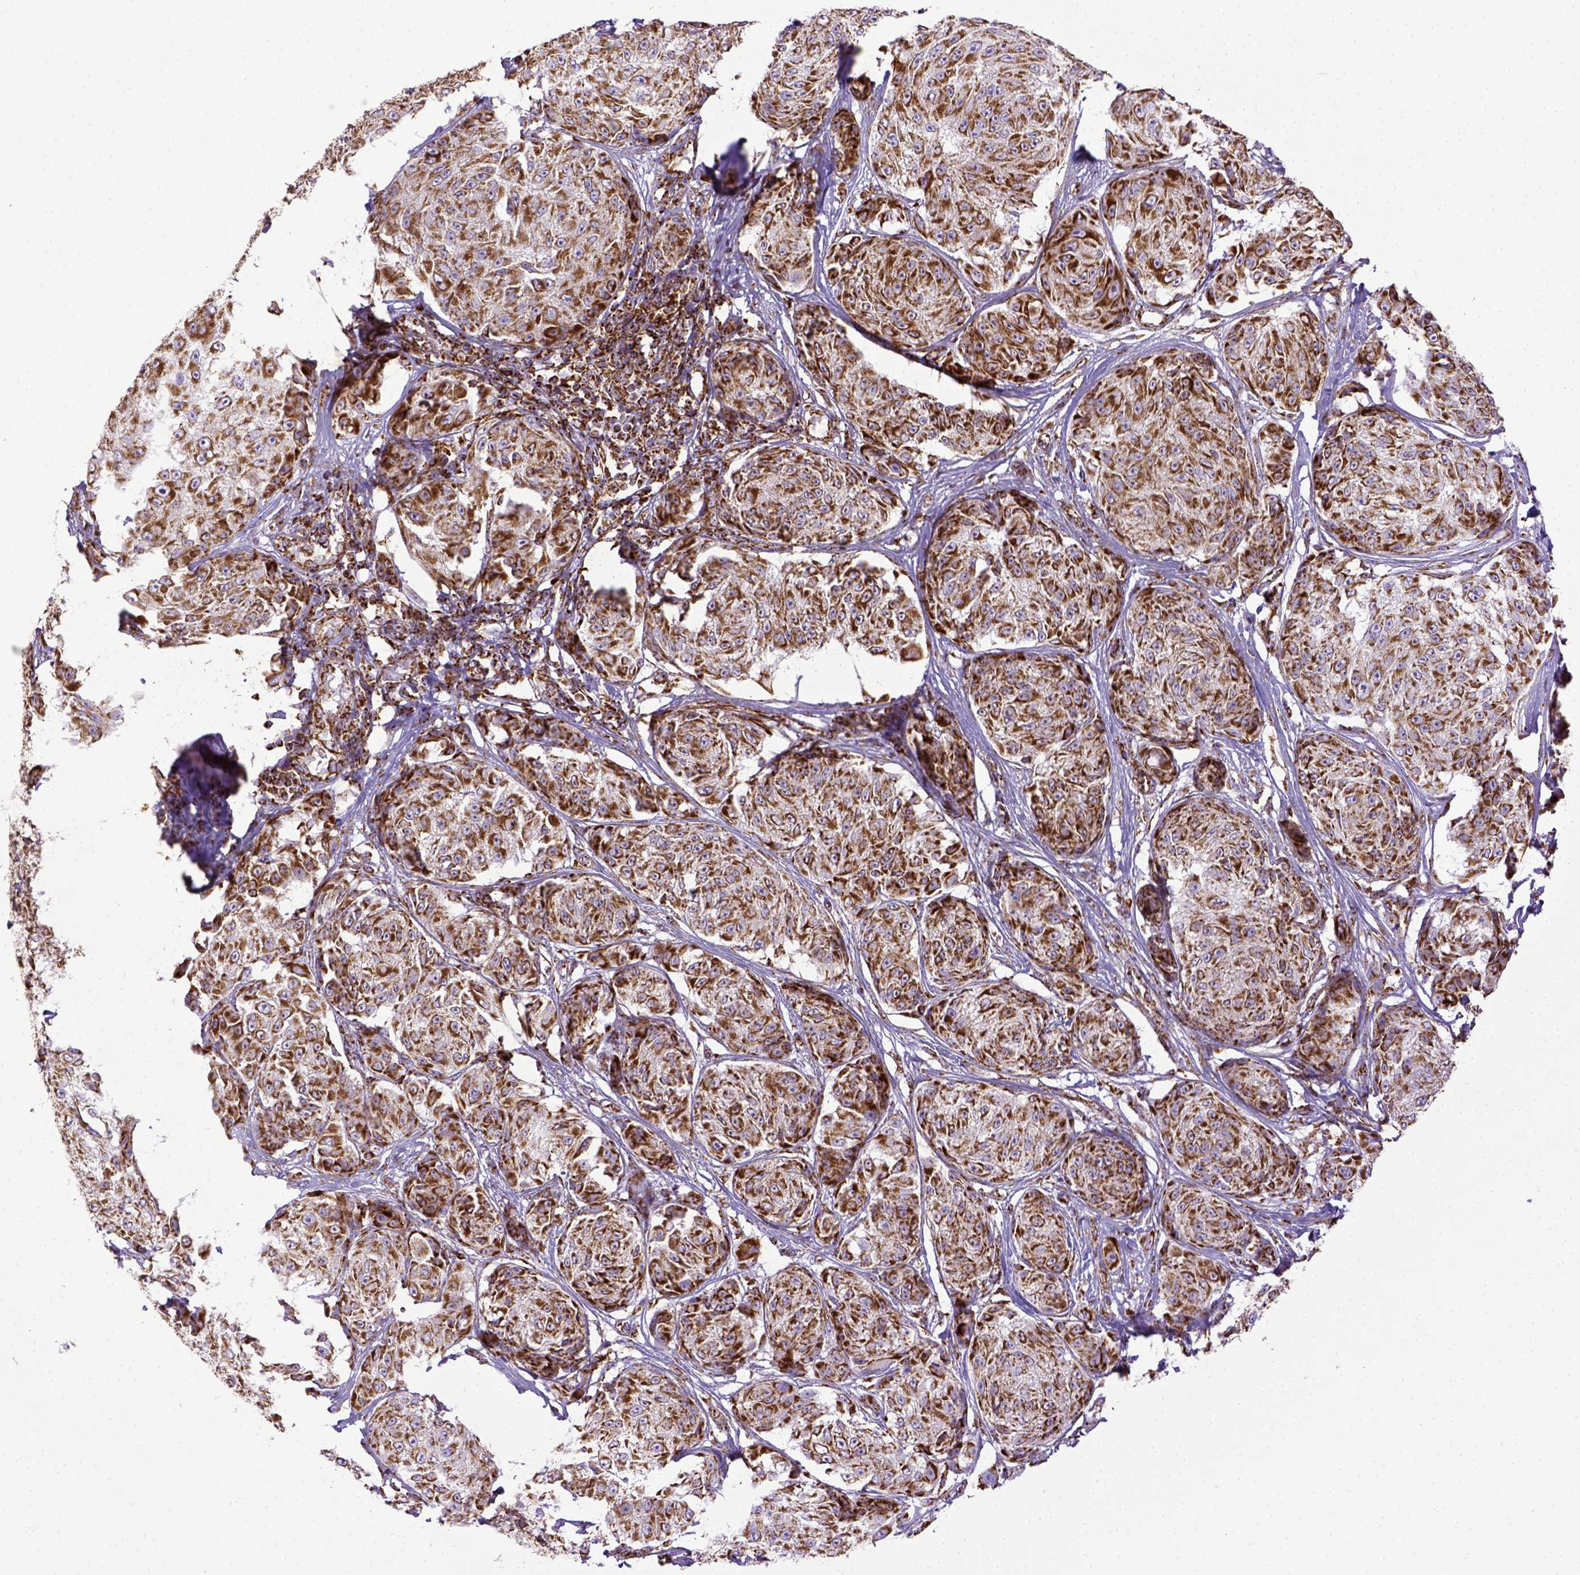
{"staining": {"intensity": "moderate", "quantity": ">75%", "location": "cytoplasmic/membranous"}, "tissue": "melanoma", "cell_type": "Tumor cells", "image_type": "cancer", "snomed": [{"axis": "morphology", "description": "Malignant melanoma, NOS"}, {"axis": "topography", "description": "Skin"}], "caption": "The photomicrograph demonstrates staining of melanoma, revealing moderate cytoplasmic/membranous protein positivity (brown color) within tumor cells.", "gene": "MT-CO1", "patient": {"sex": "male", "age": 61}}